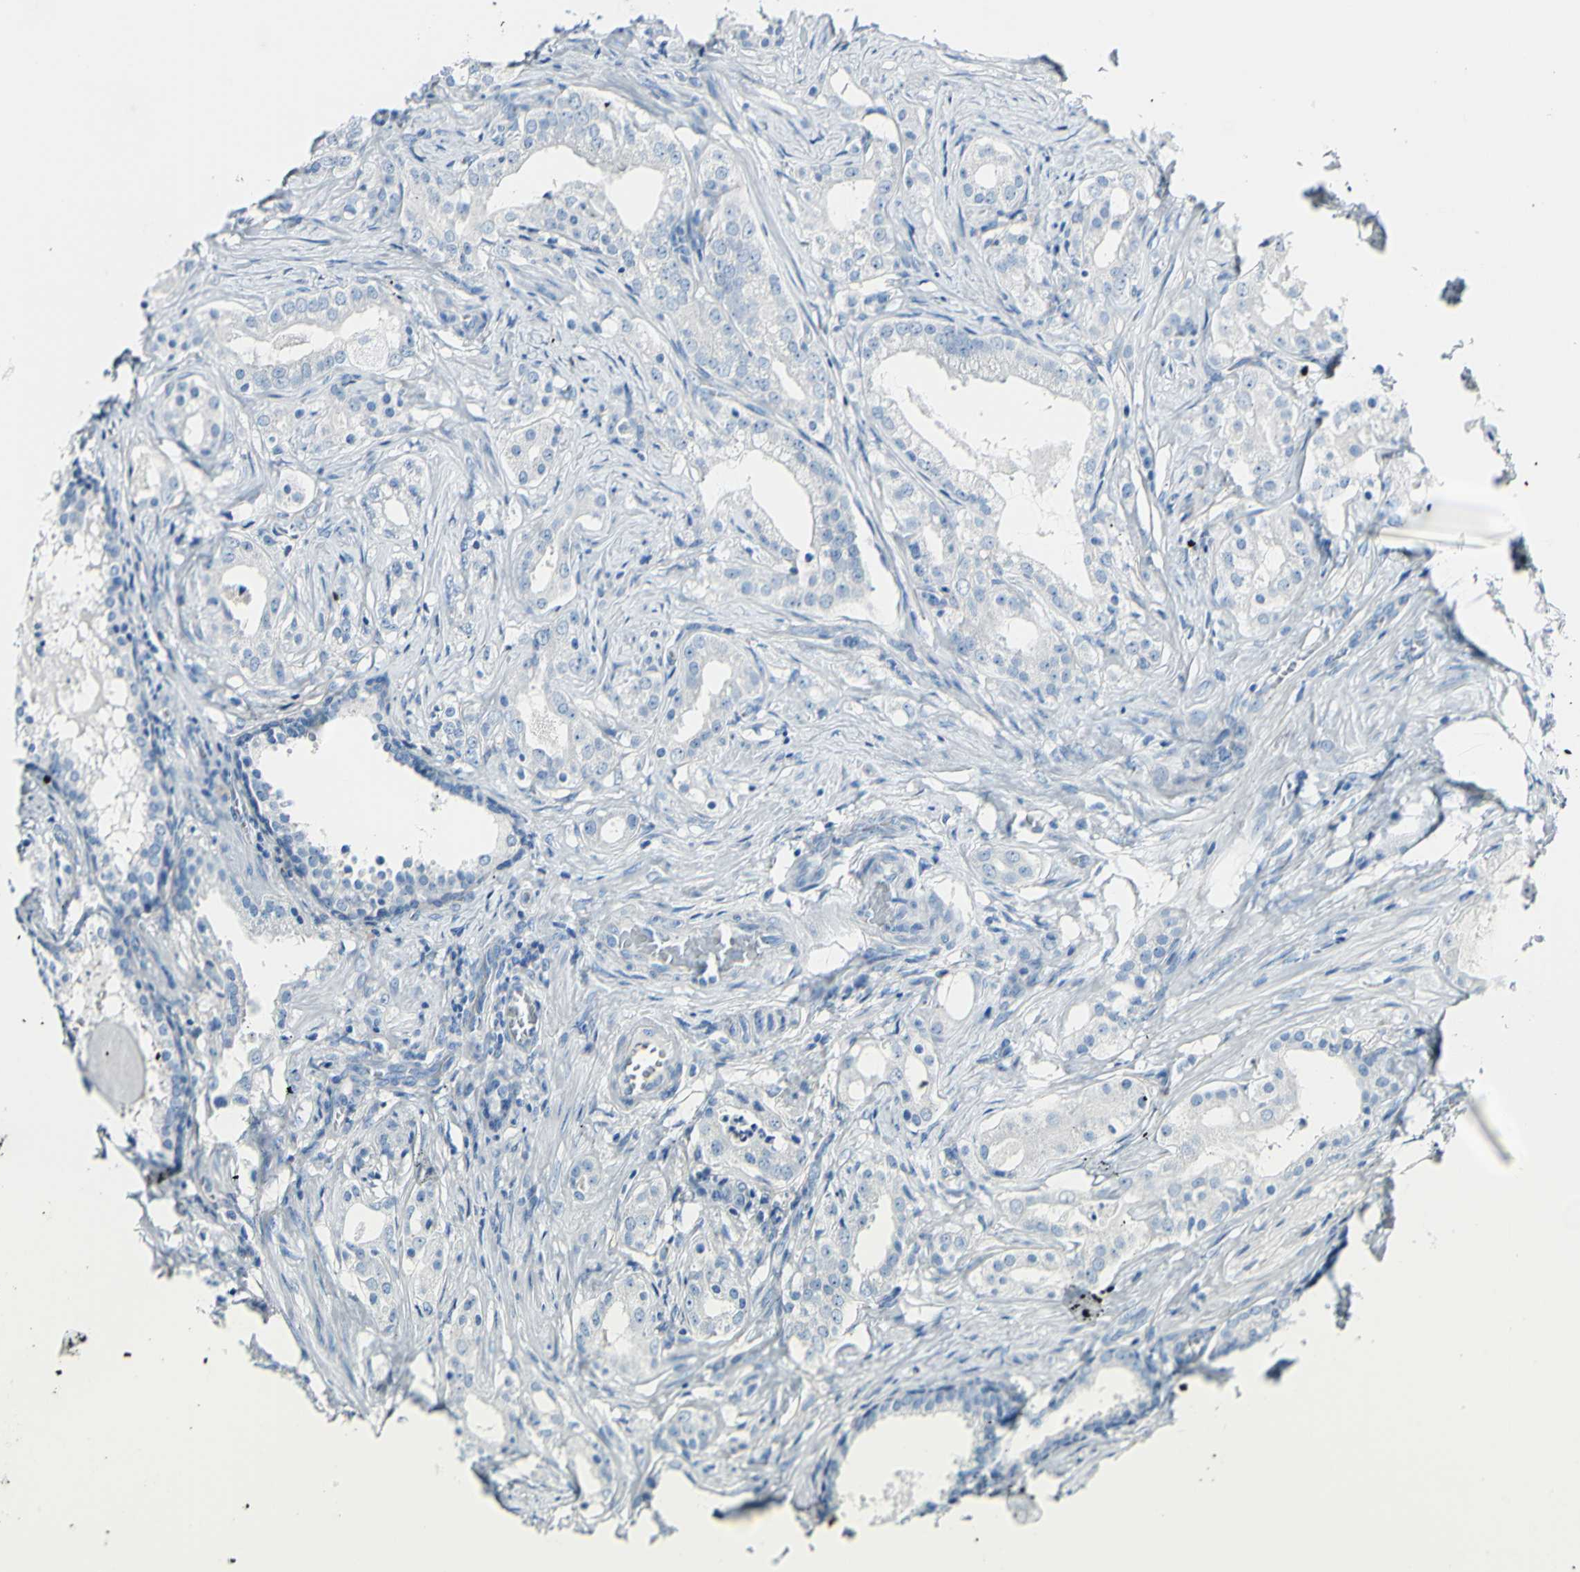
{"staining": {"intensity": "negative", "quantity": "none", "location": "none"}, "tissue": "prostate cancer", "cell_type": "Tumor cells", "image_type": "cancer", "snomed": [{"axis": "morphology", "description": "Adenocarcinoma, Low grade"}, {"axis": "topography", "description": "Prostate"}], "caption": "Immunohistochemistry (IHC) histopathology image of human prostate cancer (low-grade adenocarcinoma) stained for a protein (brown), which displays no positivity in tumor cells. (DAB (3,3'-diaminobenzidine) immunohistochemistry (IHC) visualized using brightfield microscopy, high magnification).", "gene": "COL6A3", "patient": {"sex": "male", "age": 59}}